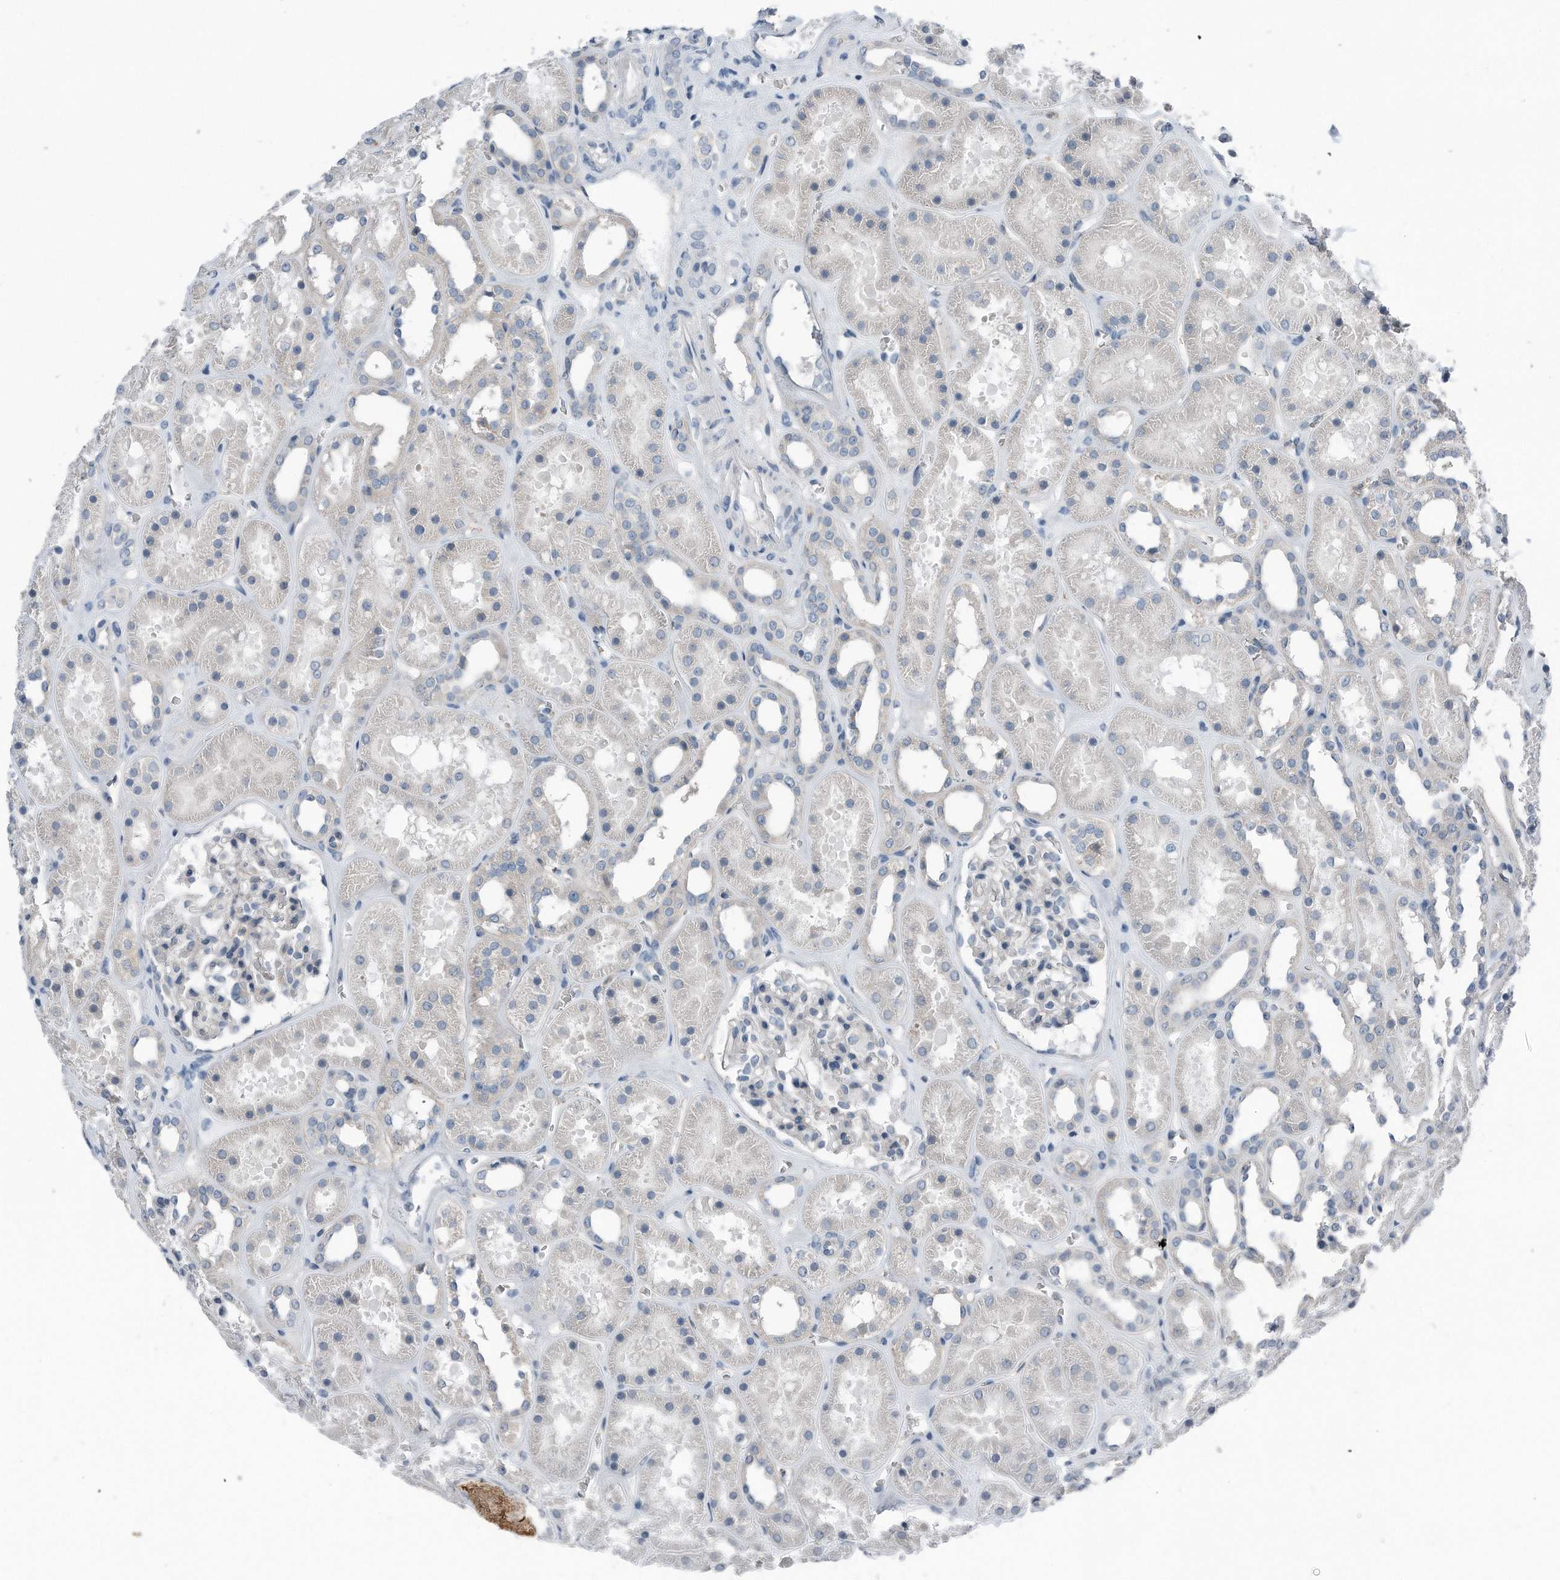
{"staining": {"intensity": "negative", "quantity": "none", "location": "none"}, "tissue": "kidney", "cell_type": "Cells in glomeruli", "image_type": "normal", "snomed": [{"axis": "morphology", "description": "Normal tissue, NOS"}, {"axis": "topography", "description": "Kidney"}], "caption": "IHC of unremarkable human kidney demonstrates no staining in cells in glomeruli.", "gene": "YRDC", "patient": {"sex": "female", "age": 41}}